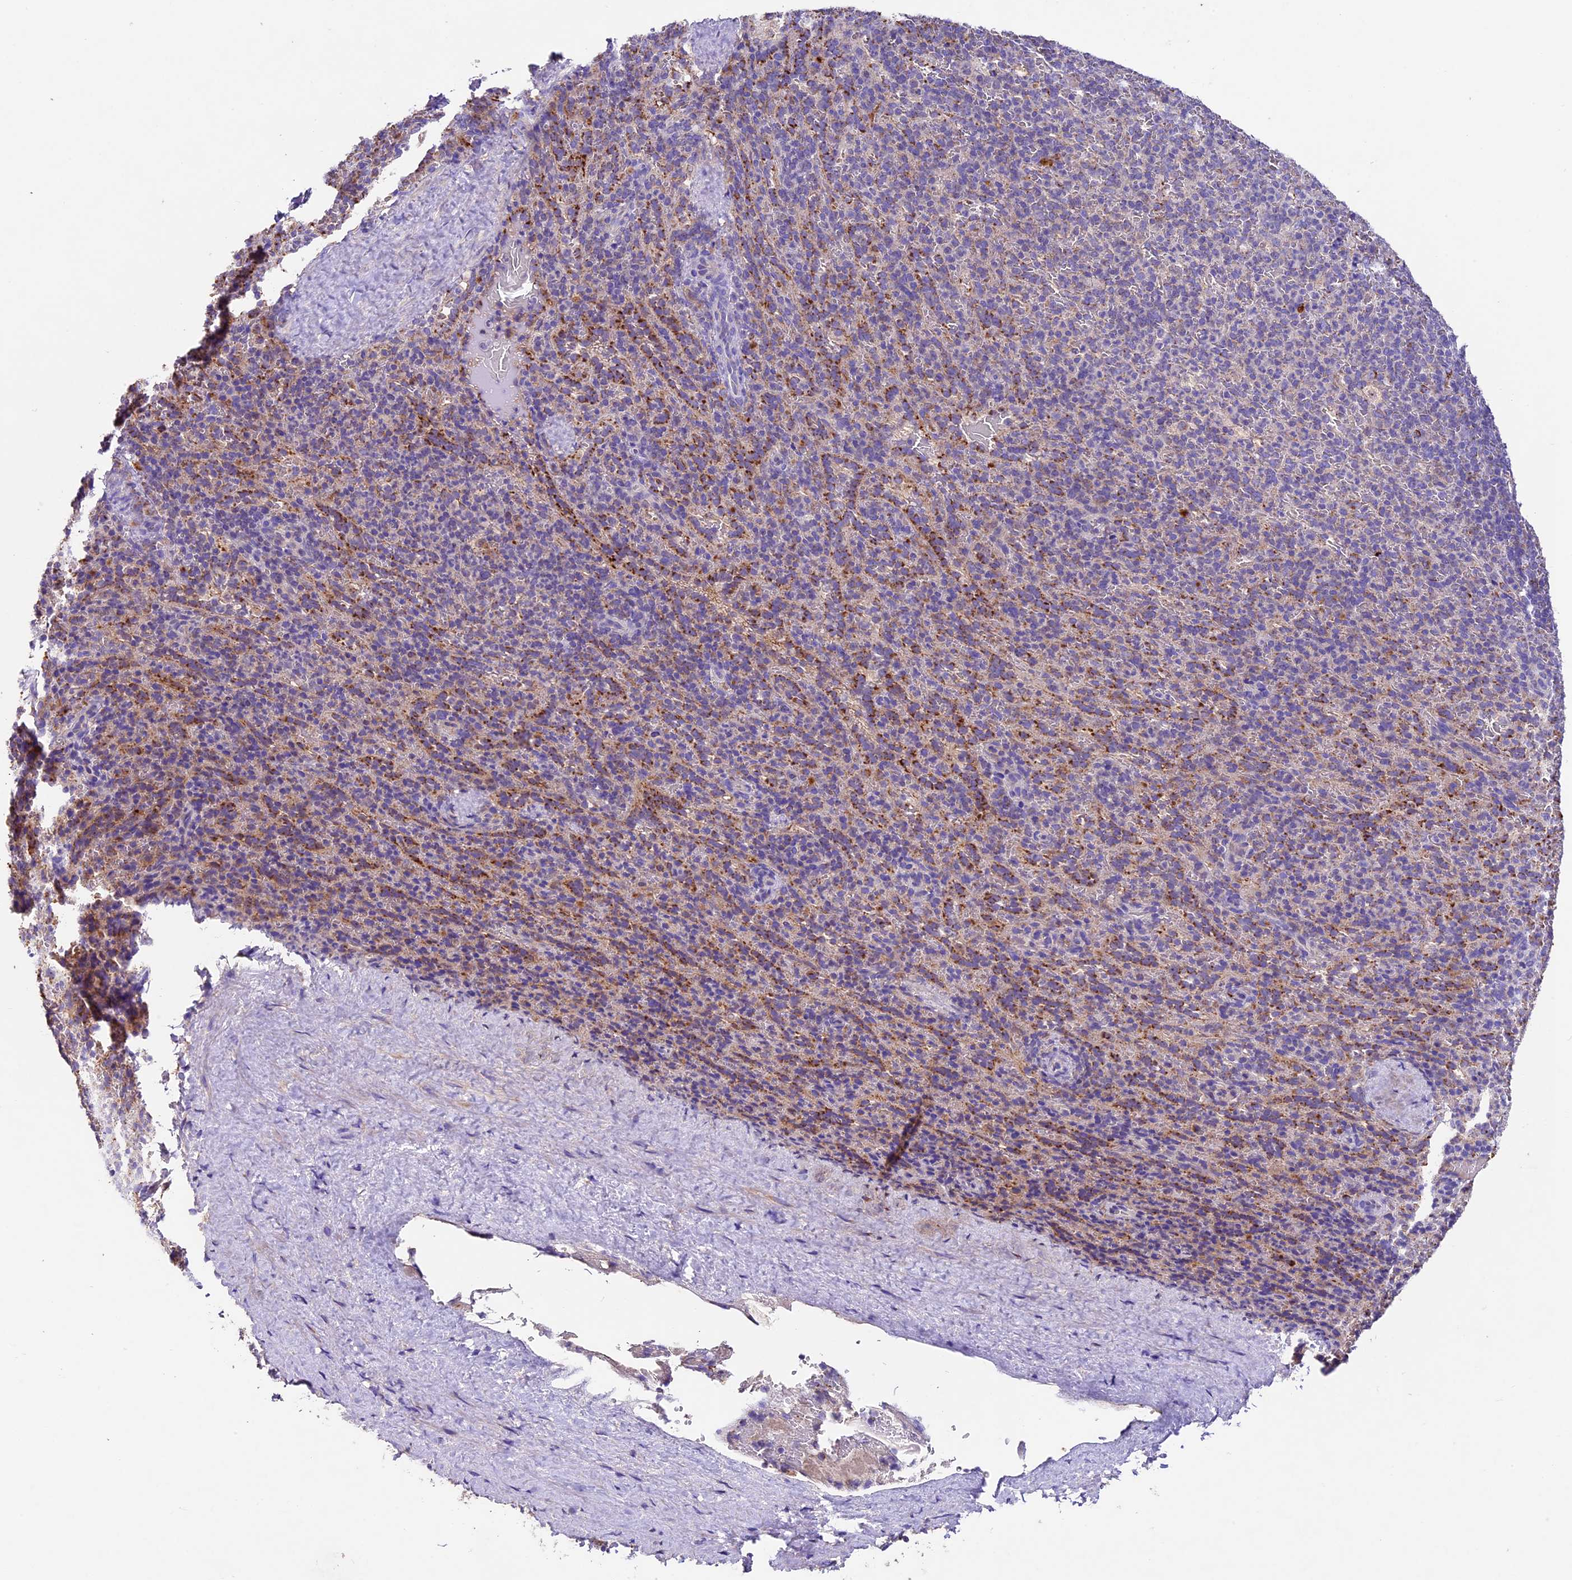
{"staining": {"intensity": "moderate", "quantity": "<25%", "location": "cytoplasmic/membranous"}, "tissue": "spleen", "cell_type": "Cells in red pulp", "image_type": "normal", "snomed": [{"axis": "morphology", "description": "Normal tissue, NOS"}, {"axis": "topography", "description": "Spleen"}], "caption": "Protein staining of benign spleen displays moderate cytoplasmic/membranous positivity in approximately <25% of cells in red pulp.", "gene": "PMPCB", "patient": {"sex": "female", "age": 21}}